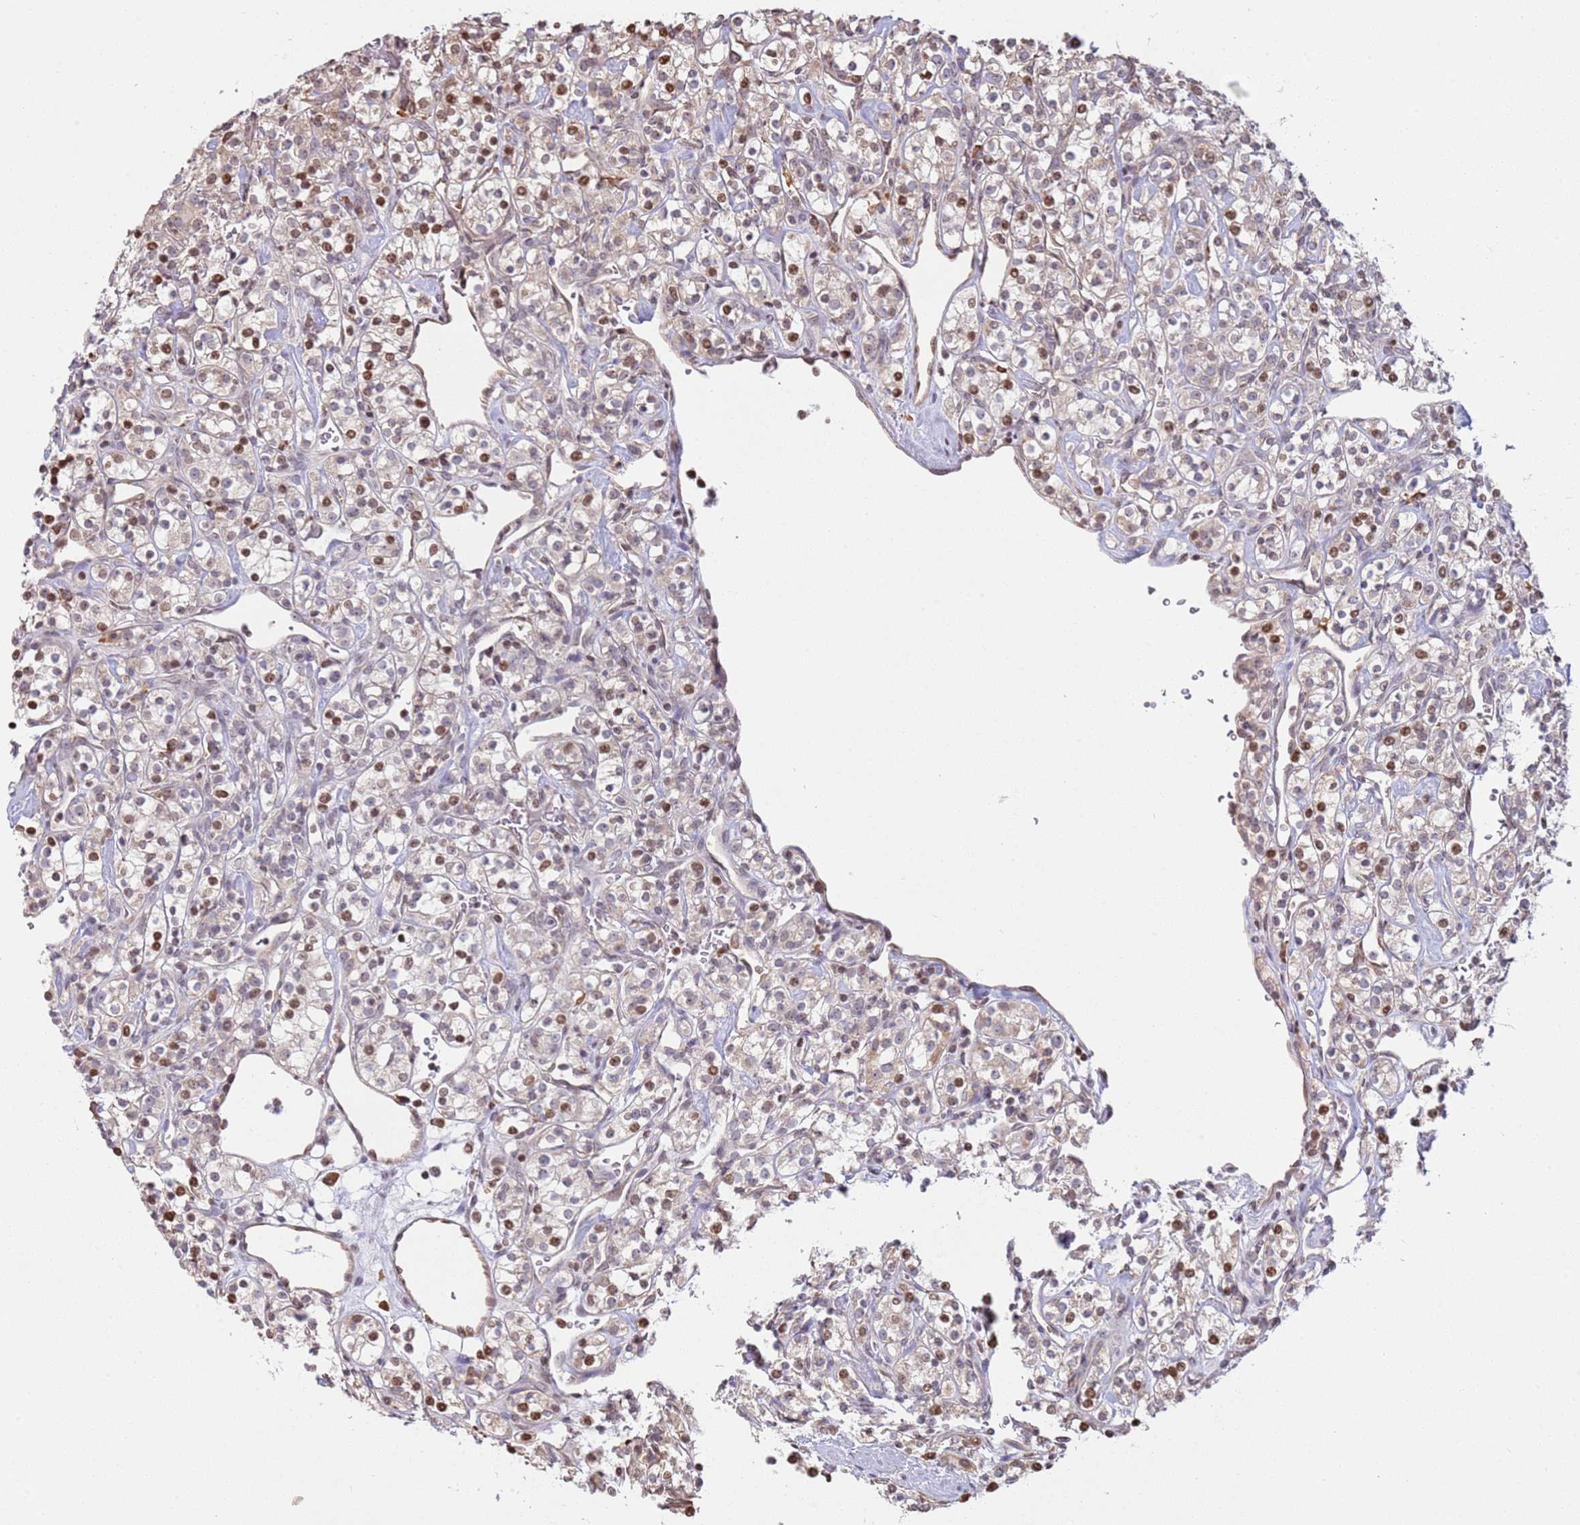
{"staining": {"intensity": "moderate", "quantity": "25%-75%", "location": "cytoplasmic/membranous,nuclear"}, "tissue": "renal cancer", "cell_type": "Tumor cells", "image_type": "cancer", "snomed": [{"axis": "morphology", "description": "Adenocarcinoma, NOS"}, {"axis": "topography", "description": "Kidney"}], "caption": "Human renal adenocarcinoma stained with a brown dye displays moderate cytoplasmic/membranous and nuclear positive staining in about 25%-75% of tumor cells.", "gene": "SCAF1", "patient": {"sex": "male", "age": 77}}